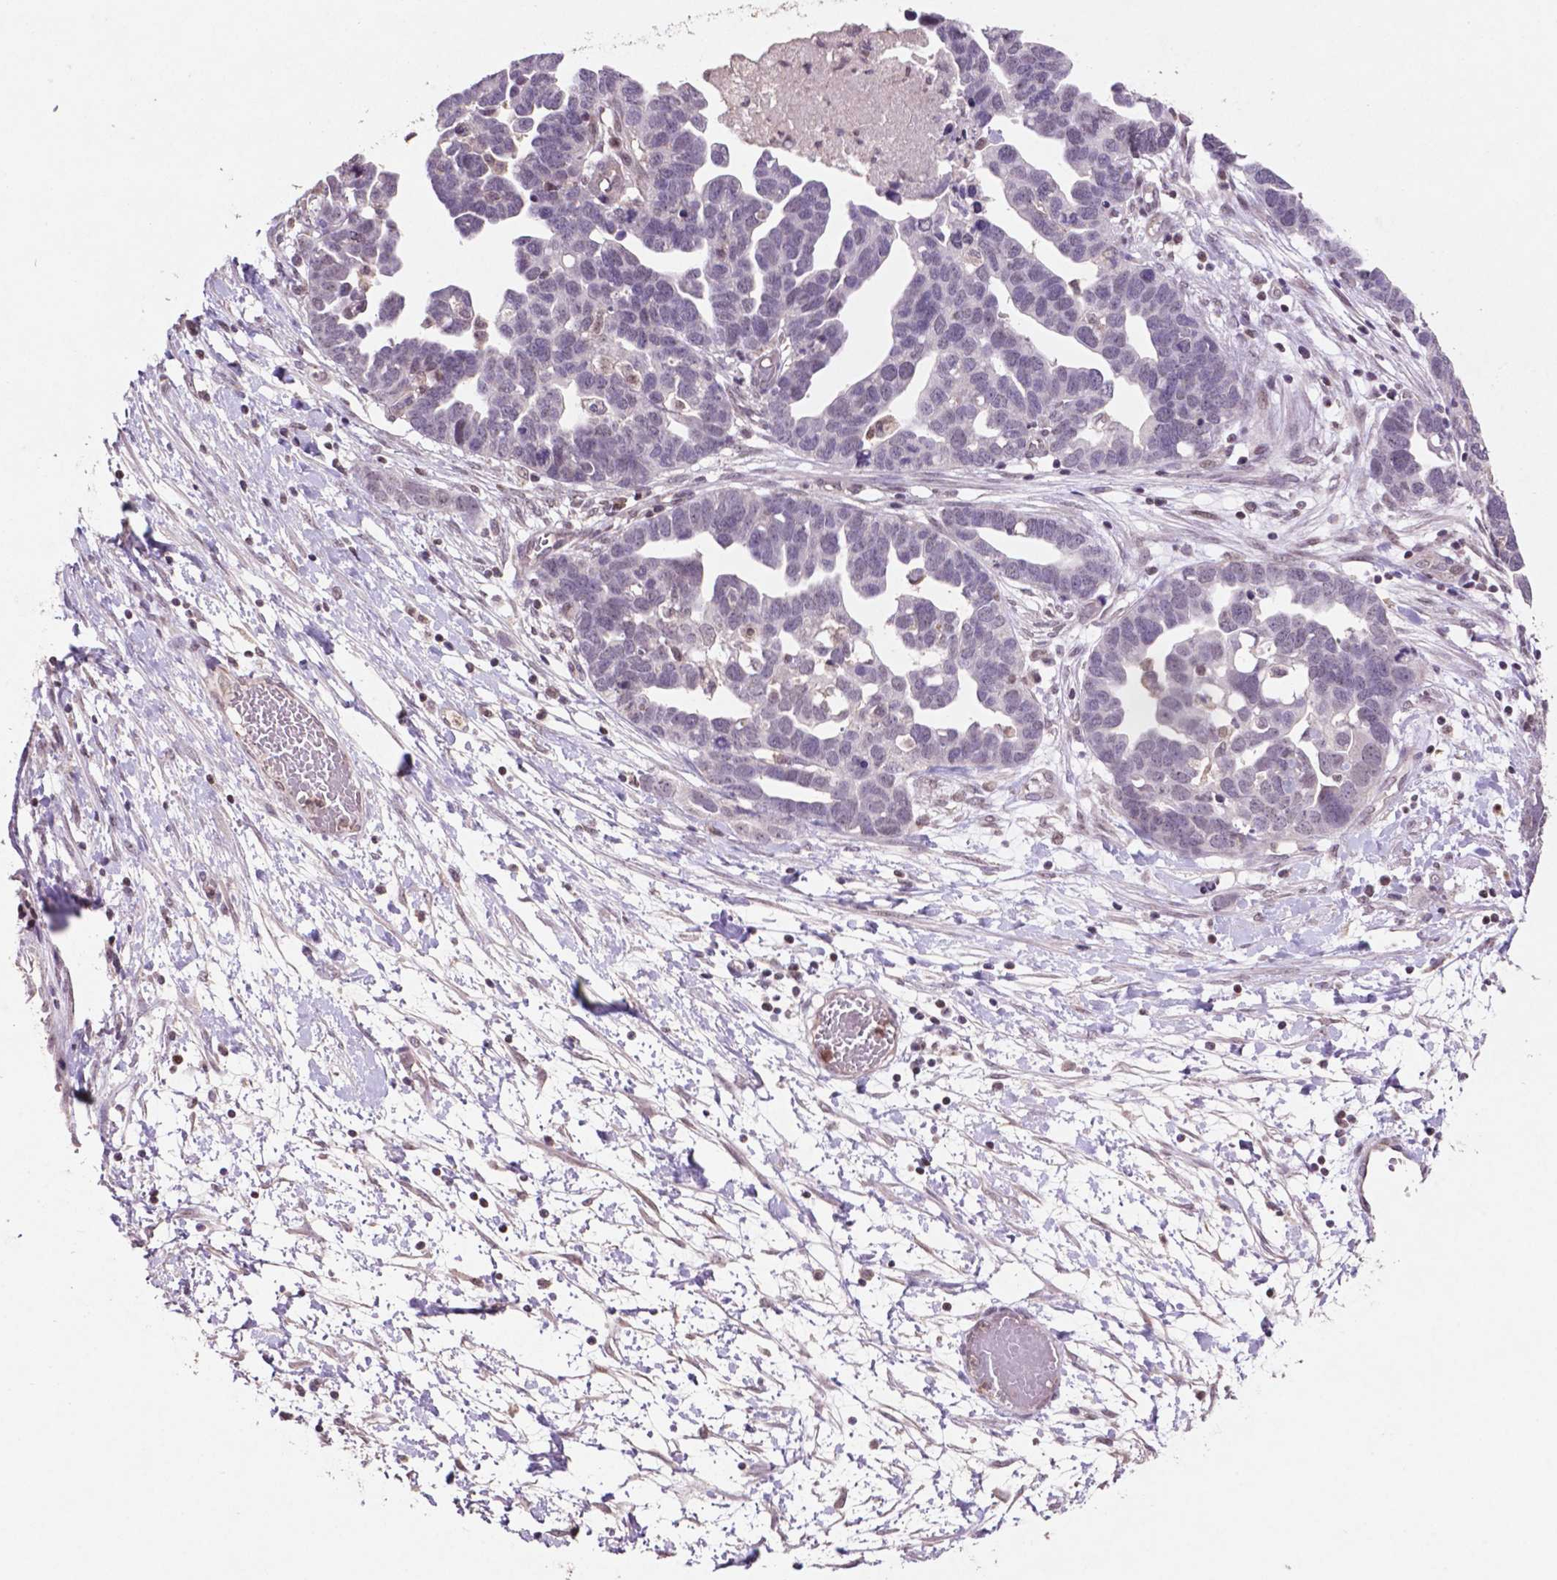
{"staining": {"intensity": "negative", "quantity": "none", "location": "none"}, "tissue": "ovarian cancer", "cell_type": "Tumor cells", "image_type": "cancer", "snomed": [{"axis": "morphology", "description": "Cystadenocarcinoma, serous, NOS"}, {"axis": "topography", "description": "Ovary"}], "caption": "Immunohistochemistry (IHC) of ovarian cancer displays no staining in tumor cells.", "gene": "GLRX", "patient": {"sex": "female", "age": 54}}